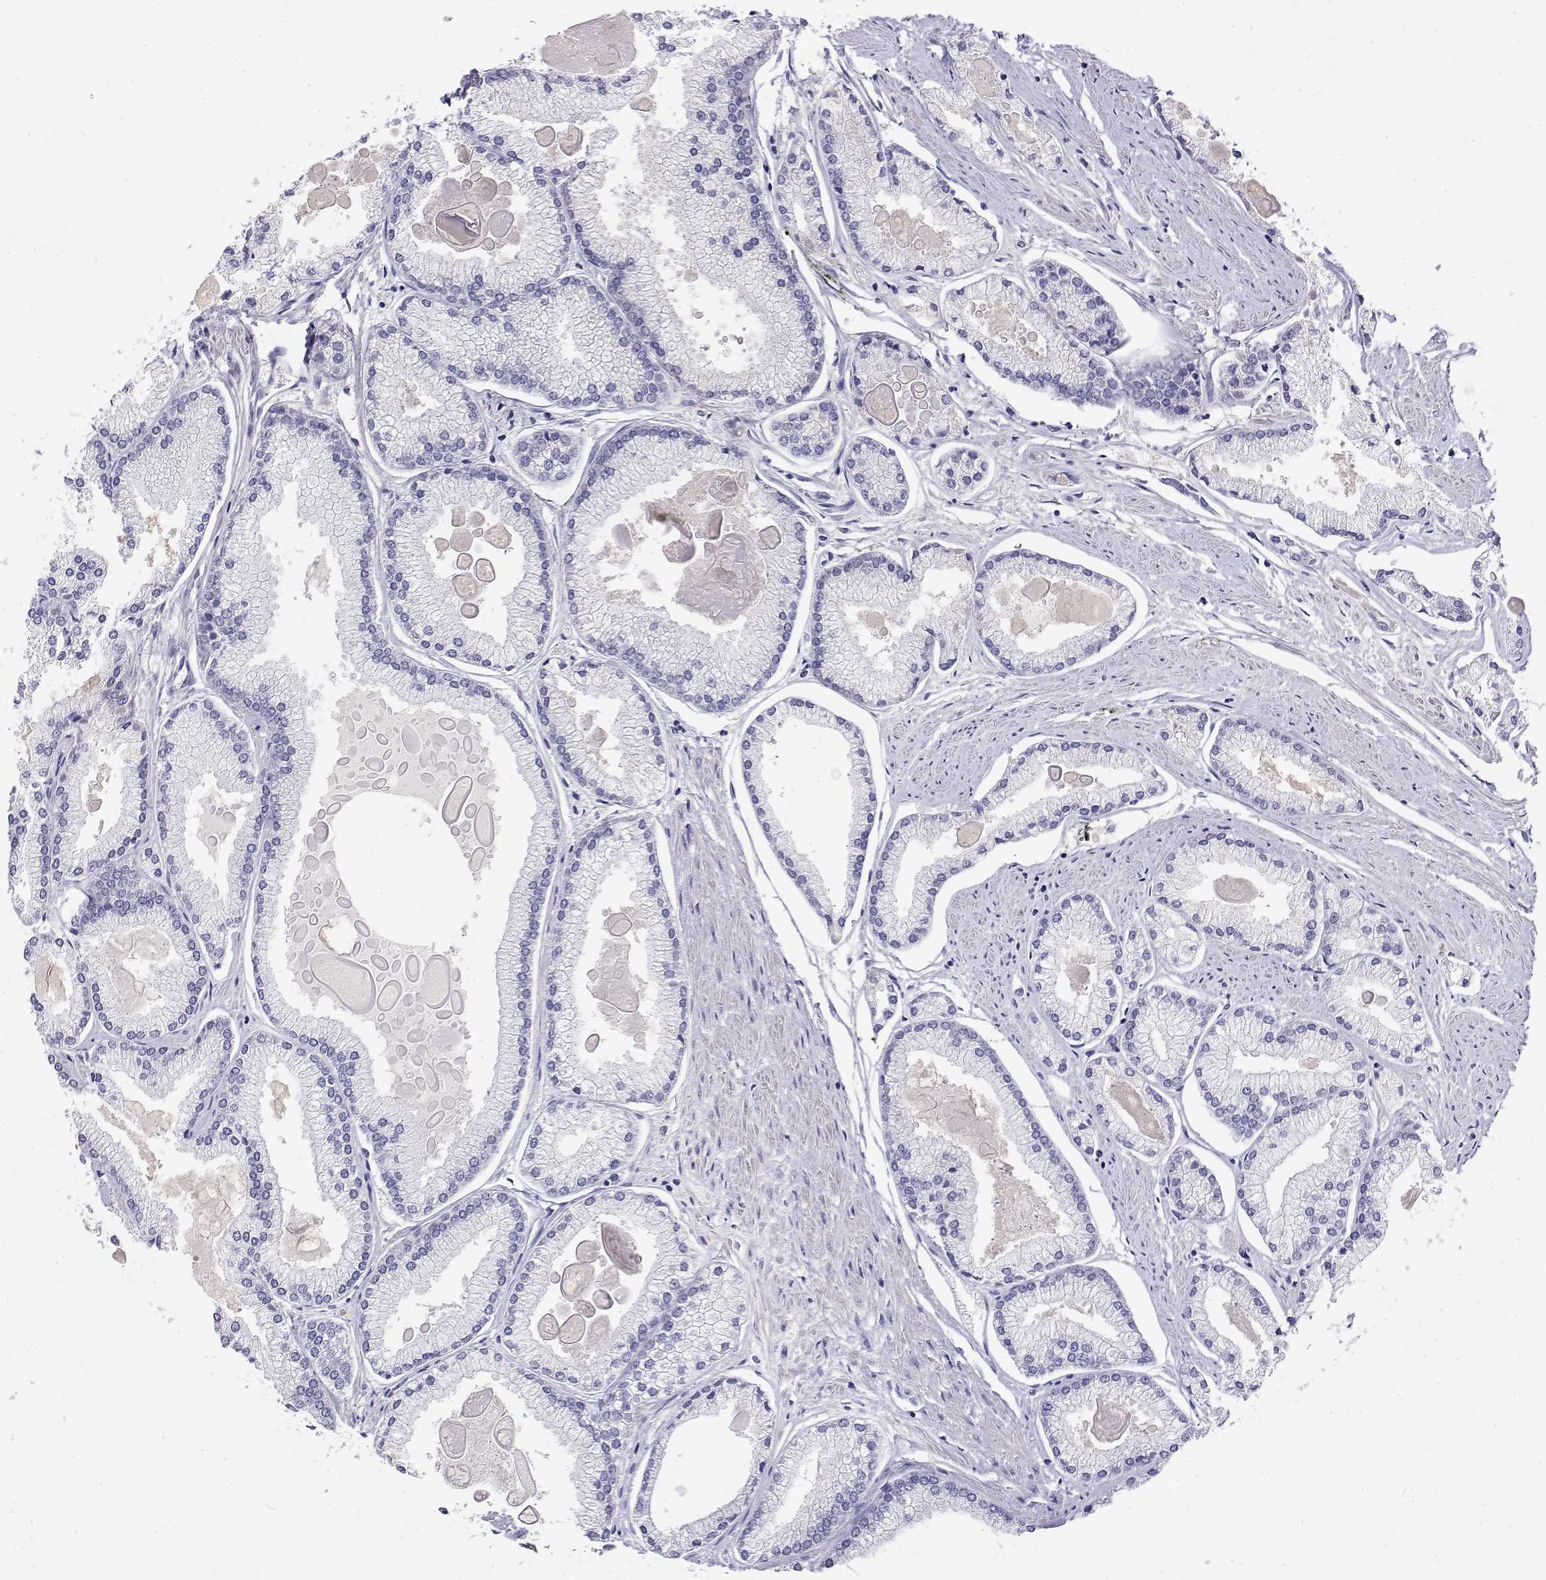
{"staining": {"intensity": "negative", "quantity": "none", "location": "none"}, "tissue": "prostate cancer", "cell_type": "Tumor cells", "image_type": "cancer", "snomed": [{"axis": "morphology", "description": "Adenocarcinoma, High grade"}, {"axis": "topography", "description": "Prostate"}], "caption": "This histopathology image is of prostate high-grade adenocarcinoma stained with IHC to label a protein in brown with the nuclei are counter-stained blue. There is no expression in tumor cells.", "gene": "LY6D", "patient": {"sex": "male", "age": 68}}